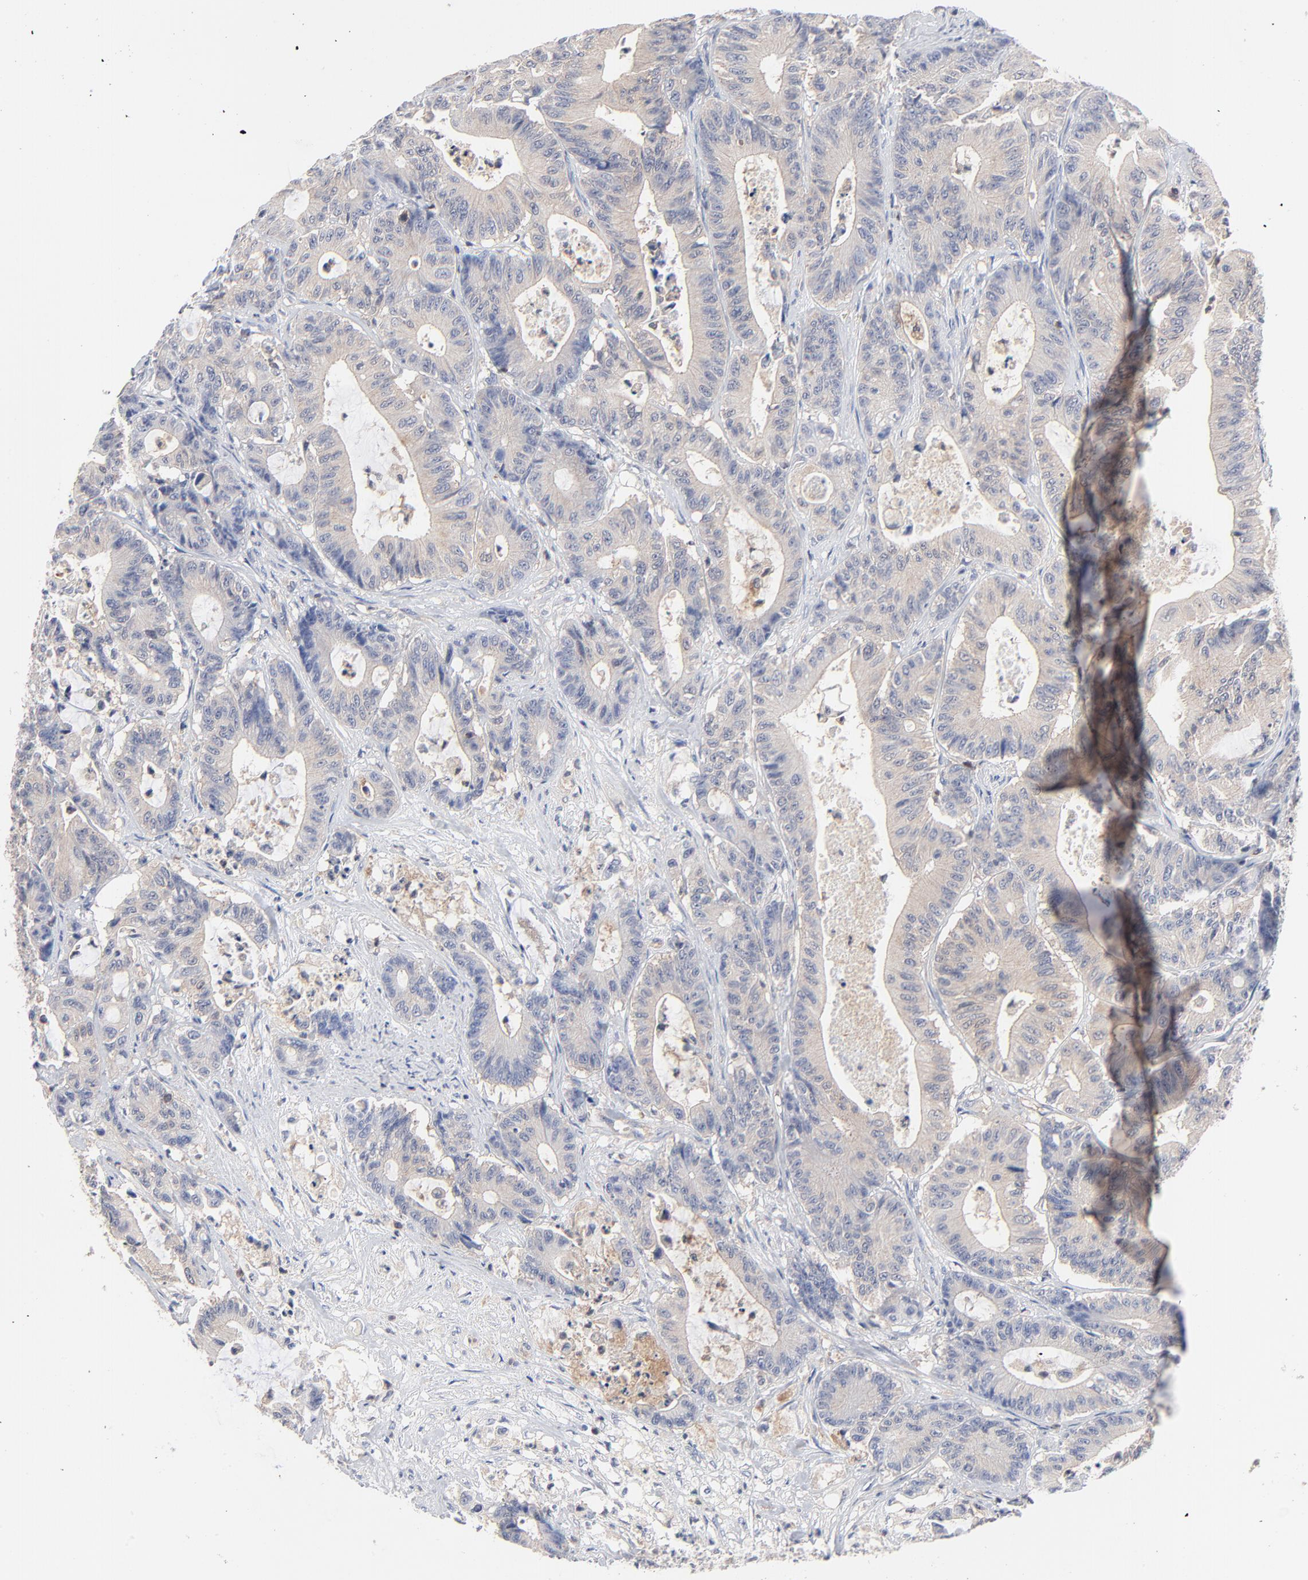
{"staining": {"intensity": "weak", "quantity": ">75%", "location": "cytoplasmic/membranous"}, "tissue": "colorectal cancer", "cell_type": "Tumor cells", "image_type": "cancer", "snomed": [{"axis": "morphology", "description": "Adenocarcinoma, NOS"}, {"axis": "topography", "description": "Colon"}], "caption": "An immunohistochemistry (IHC) histopathology image of tumor tissue is shown. Protein staining in brown shows weak cytoplasmic/membranous positivity in adenocarcinoma (colorectal) within tumor cells. (IHC, brightfield microscopy, high magnification).", "gene": "CAB39L", "patient": {"sex": "female", "age": 84}}